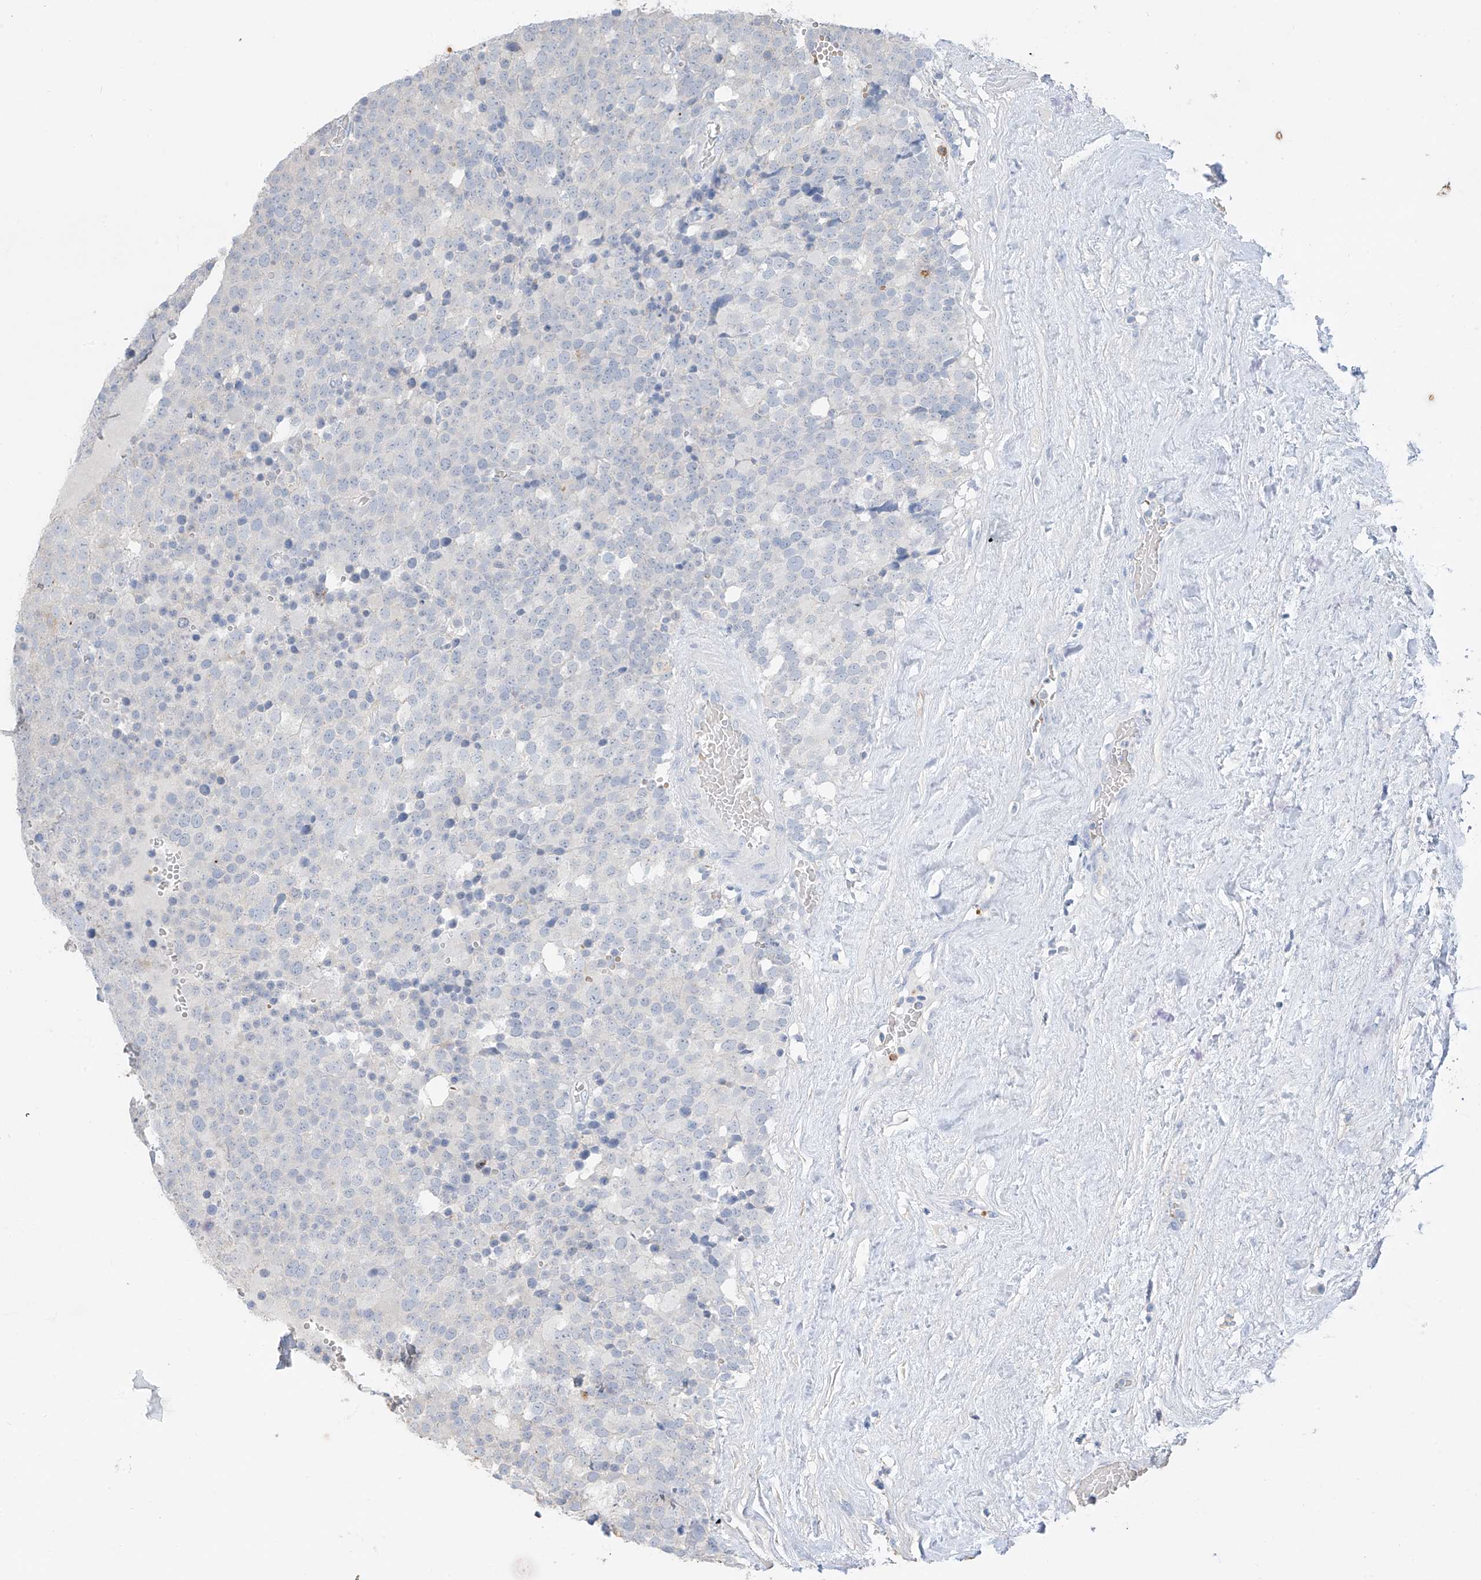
{"staining": {"intensity": "negative", "quantity": "none", "location": "none"}, "tissue": "testis cancer", "cell_type": "Tumor cells", "image_type": "cancer", "snomed": [{"axis": "morphology", "description": "Seminoma, NOS"}, {"axis": "topography", "description": "Testis"}], "caption": "Histopathology image shows no significant protein staining in tumor cells of testis cancer.", "gene": "PAFAH1B3", "patient": {"sex": "male", "age": 71}}